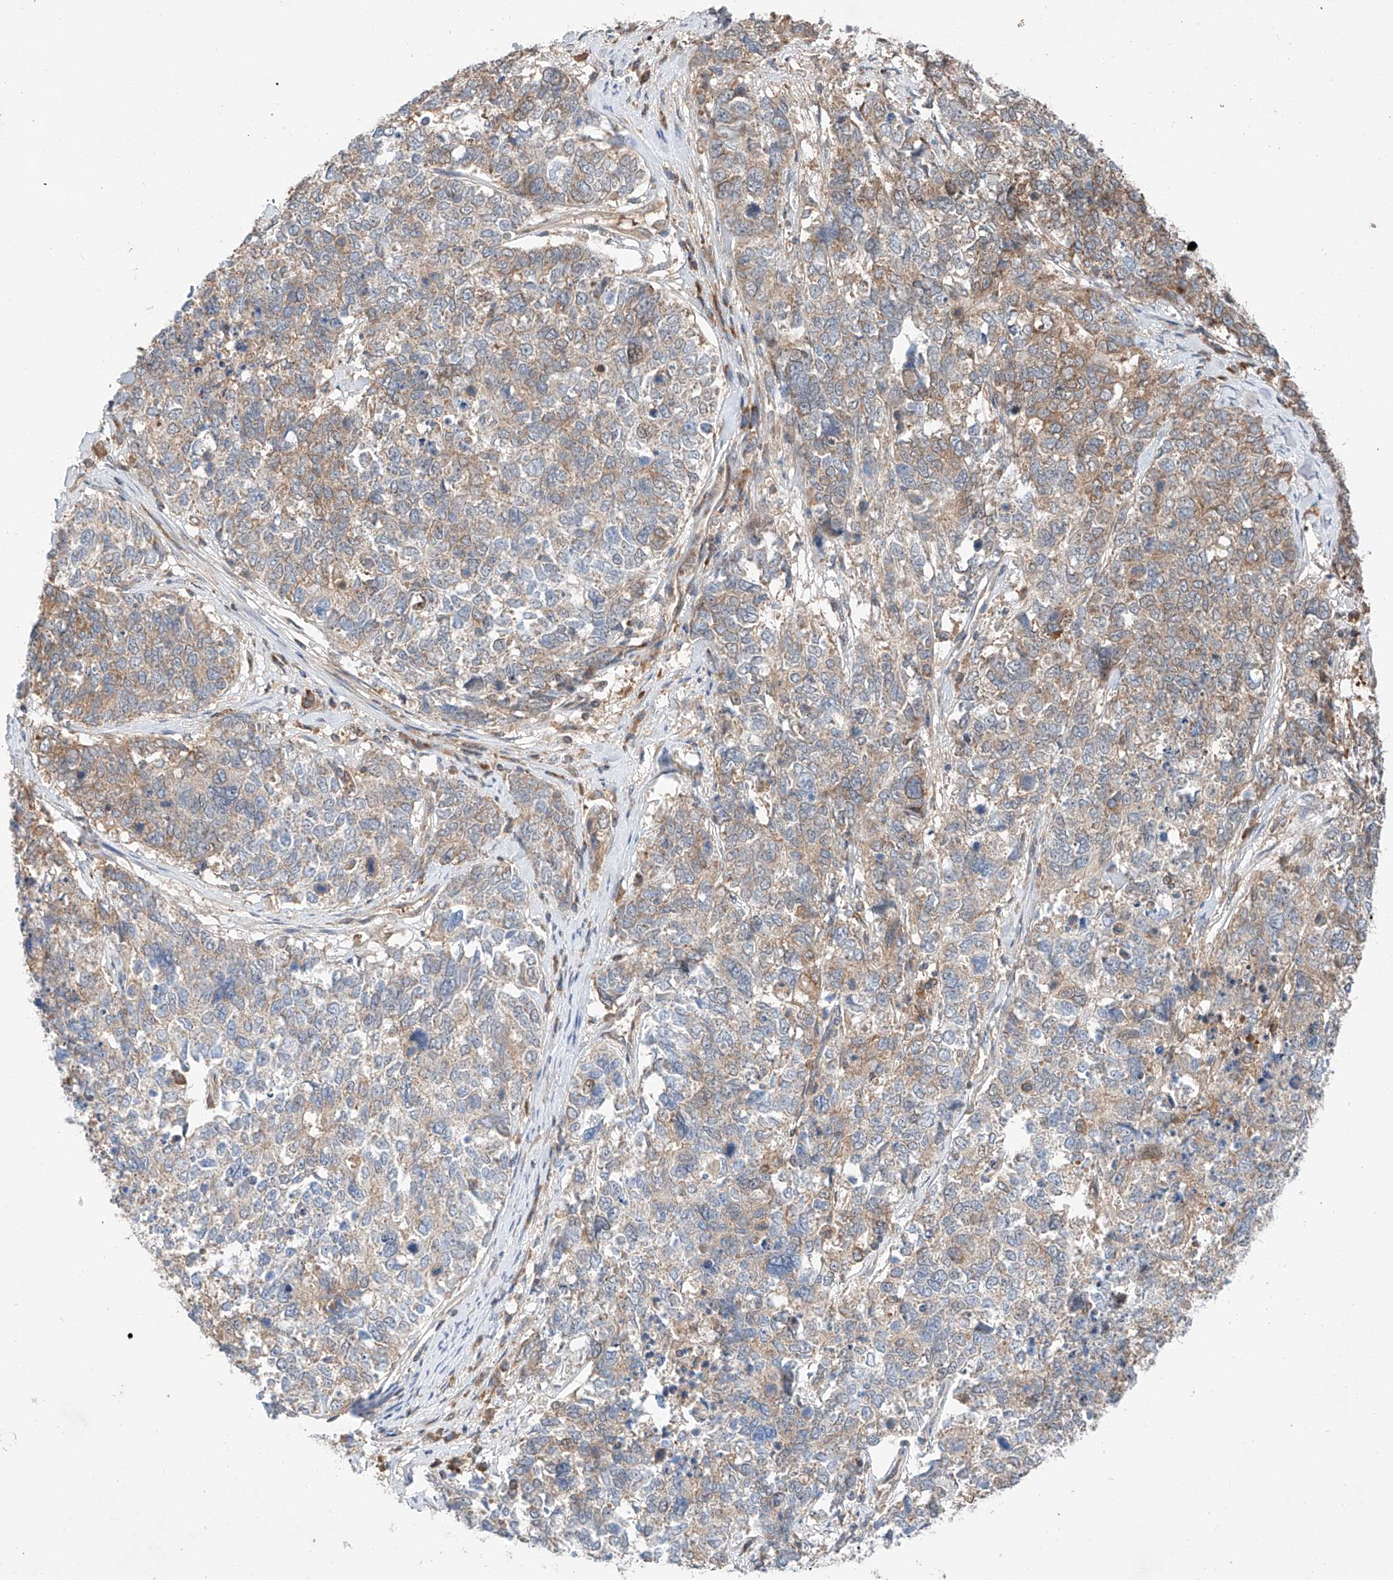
{"staining": {"intensity": "weak", "quantity": "25%-75%", "location": "cytoplasmic/membranous"}, "tissue": "cervical cancer", "cell_type": "Tumor cells", "image_type": "cancer", "snomed": [{"axis": "morphology", "description": "Squamous cell carcinoma, NOS"}, {"axis": "topography", "description": "Cervix"}], "caption": "This micrograph demonstrates IHC staining of human squamous cell carcinoma (cervical), with low weak cytoplasmic/membranous staining in approximately 25%-75% of tumor cells.", "gene": "RUSC1", "patient": {"sex": "female", "age": 63}}